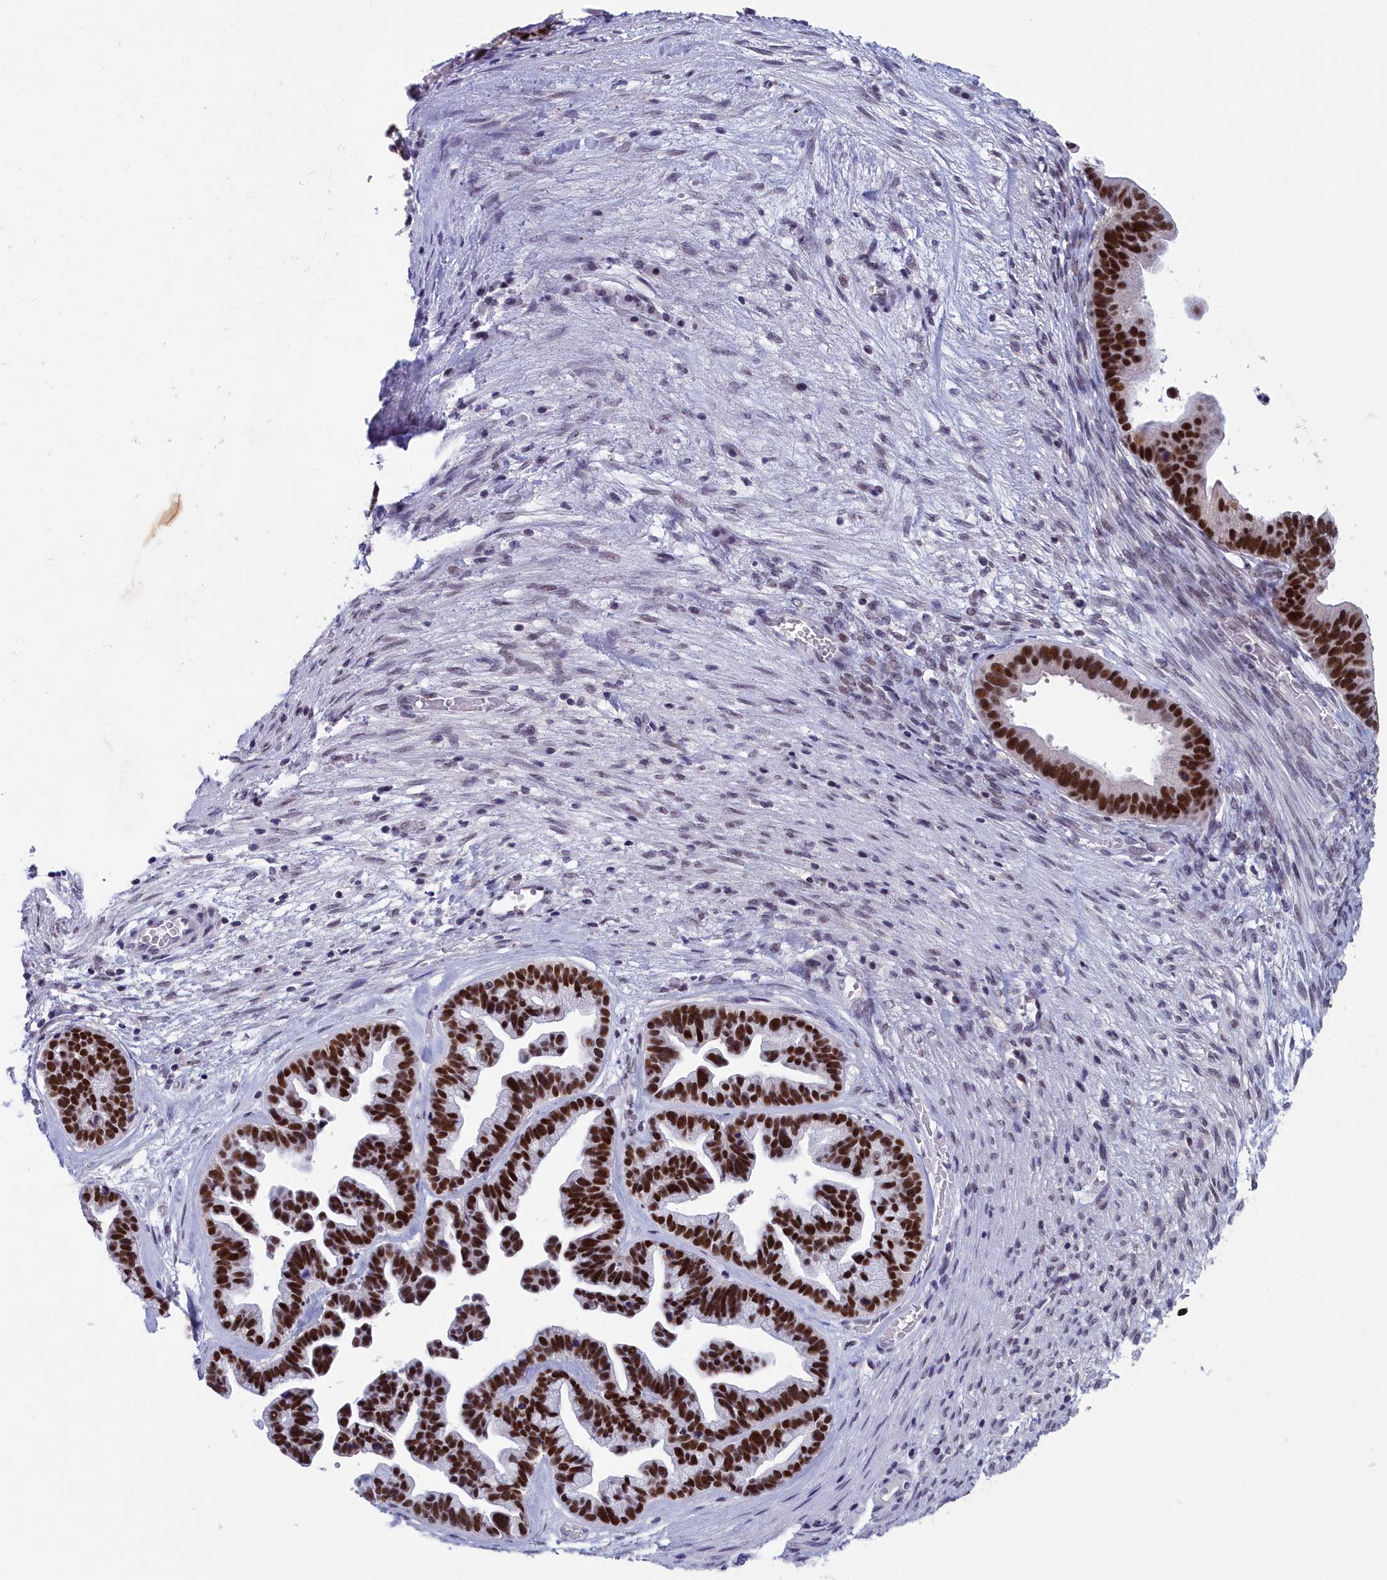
{"staining": {"intensity": "strong", "quantity": ">75%", "location": "nuclear"}, "tissue": "ovarian cancer", "cell_type": "Tumor cells", "image_type": "cancer", "snomed": [{"axis": "morphology", "description": "Cystadenocarcinoma, serous, NOS"}, {"axis": "topography", "description": "Ovary"}], "caption": "Serous cystadenocarcinoma (ovarian) stained with DAB (3,3'-diaminobenzidine) immunohistochemistry (IHC) demonstrates high levels of strong nuclear expression in approximately >75% of tumor cells.", "gene": "CCDC97", "patient": {"sex": "female", "age": 56}}